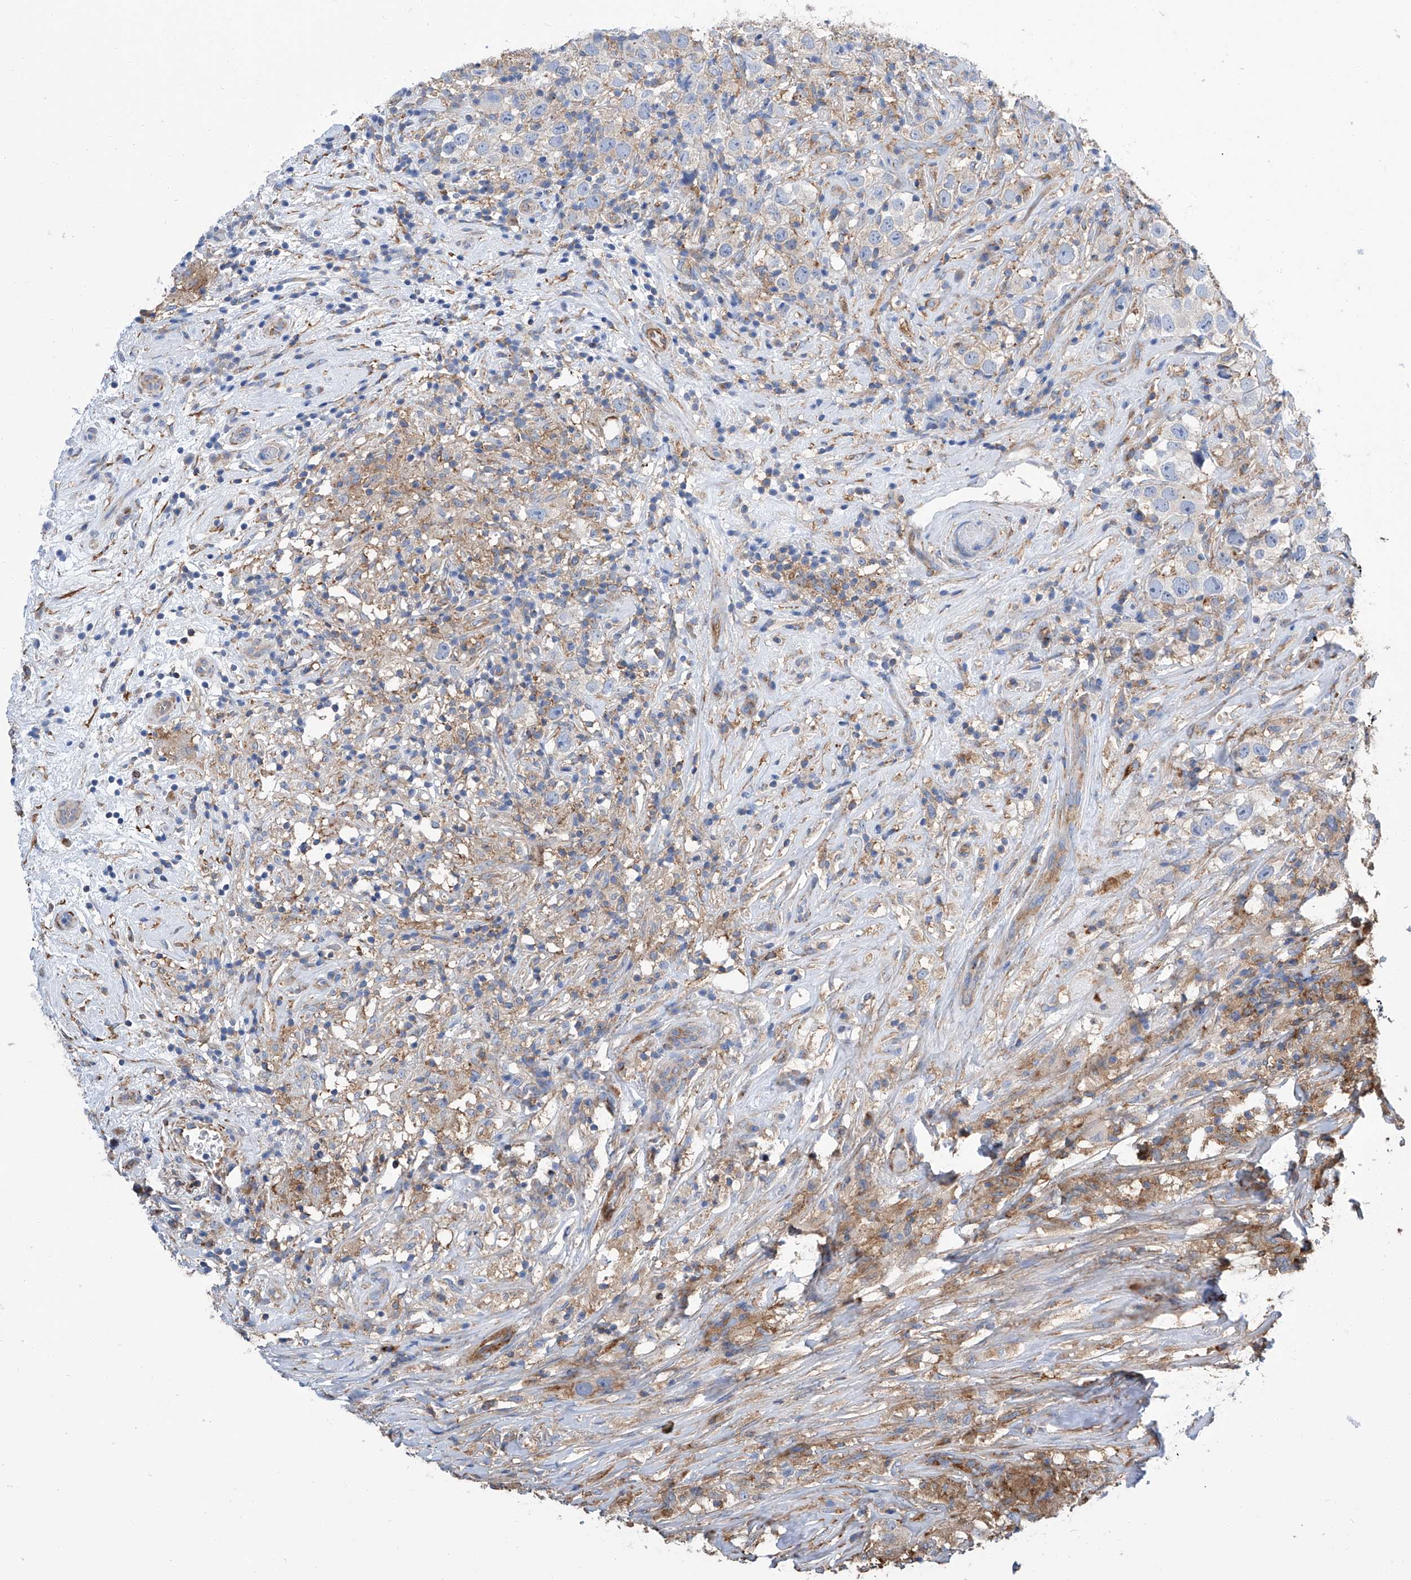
{"staining": {"intensity": "moderate", "quantity": "<25%", "location": "cytoplasmic/membranous"}, "tissue": "testis cancer", "cell_type": "Tumor cells", "image_type": "cancer", "snomed": [{"axis": "morphology", "description": "Seminoma, NOS"}, {"axis": "topography", "description": "Testis"}], "caption": "A histopathology image showing moderate cytoplasmic/membranous positivity in about <25% of tumor cells in seminoma (testis), as visualized by brown immunohistochemical staining.", "gene": "GPT", "patient": {"sex": "male", "age": 49}}